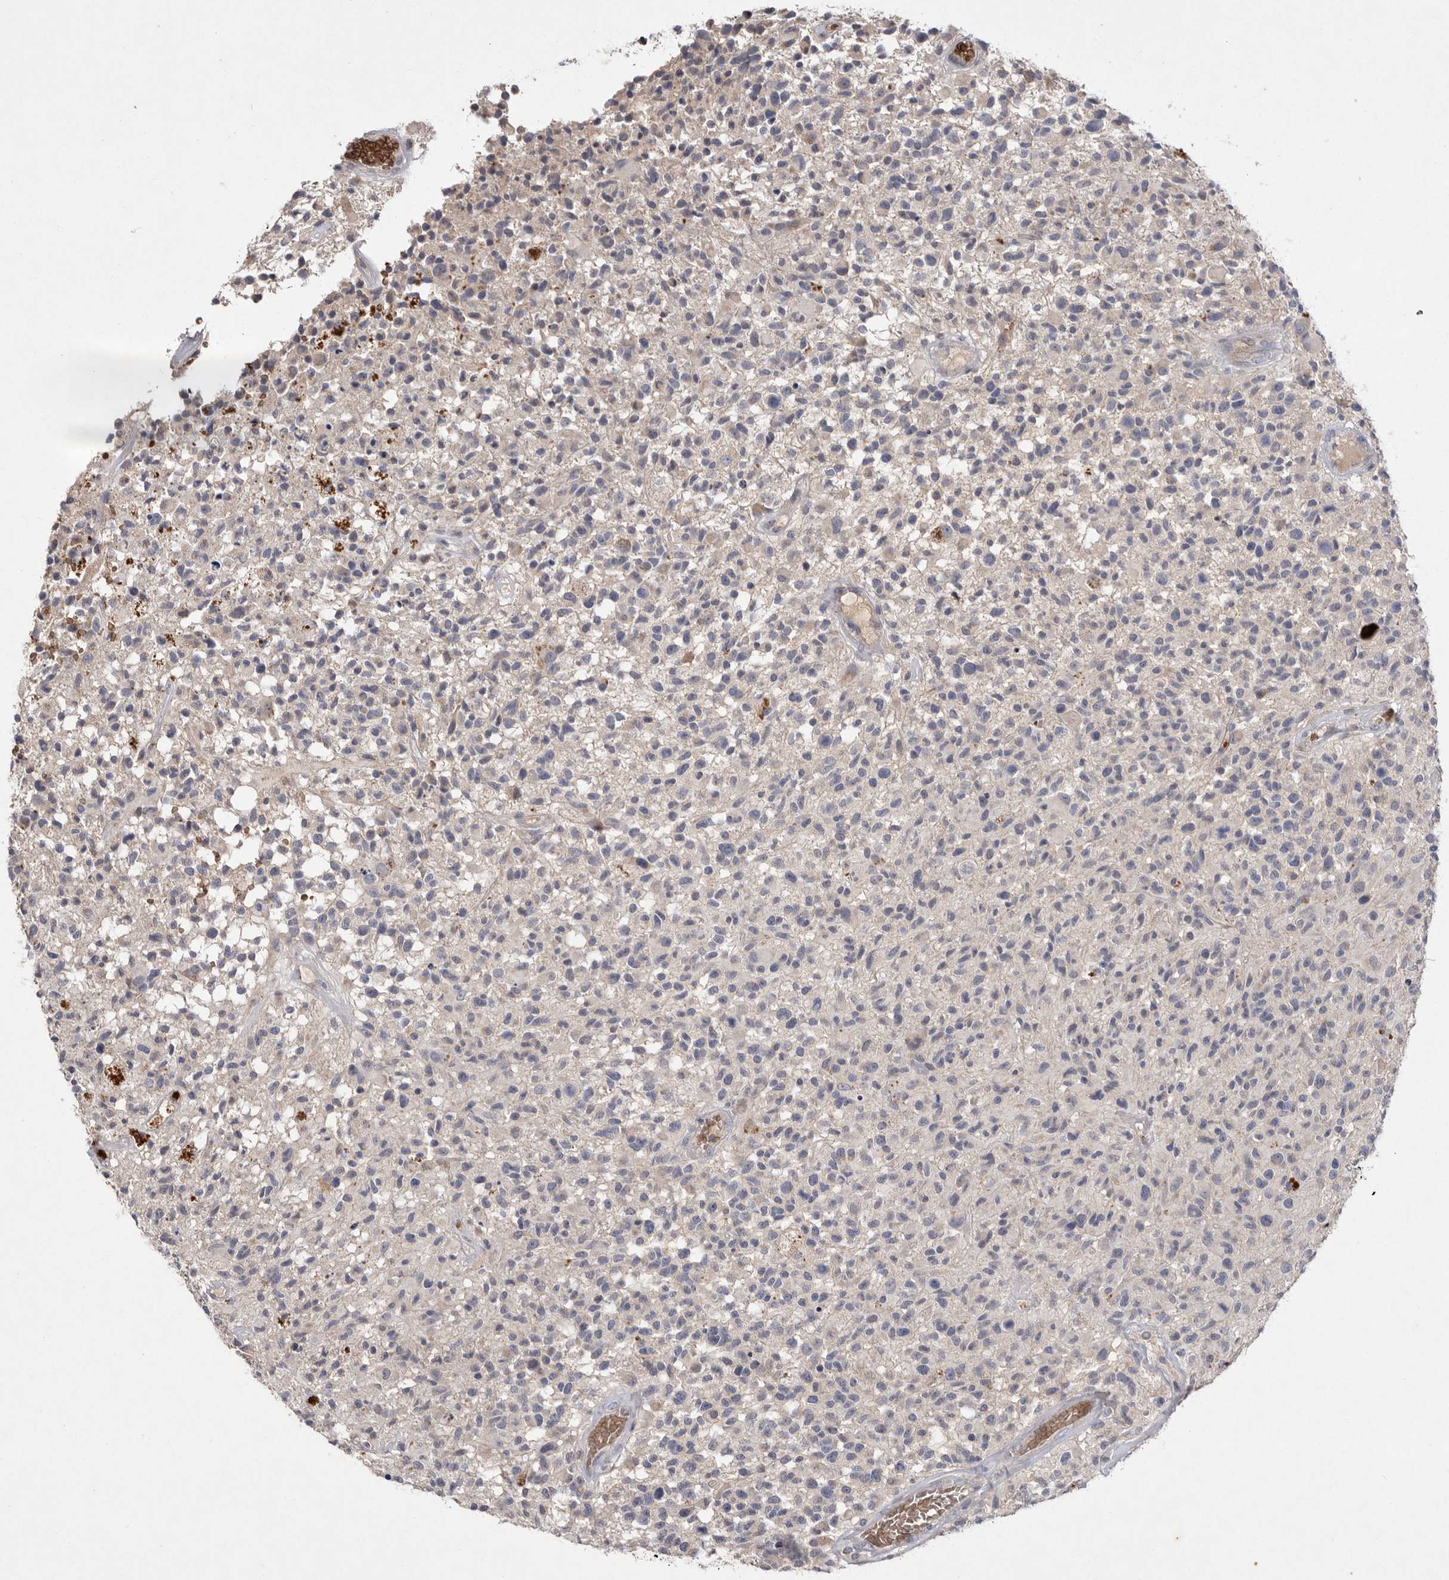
{"staining": {"intensity": "negative", "quantity": "none", "location": "none"}, "tissue": "glioma", "cell_type": "Tumor cells", "image_type": "cancer", "snomed": [{"axis": "morphology", "description": "Glioma, malignant, High grade"}, {"axis": "morphology", "description": "Glioblastoma, NOS"}, {"axis": "topography", "description": "Brain"}], "caption": "Protein analysis of malignant glioma (high-grade) shows no significant staining in tumor cells.", "gene": "TNFSF14", "patient": {"sex": "male", "age": 60}}